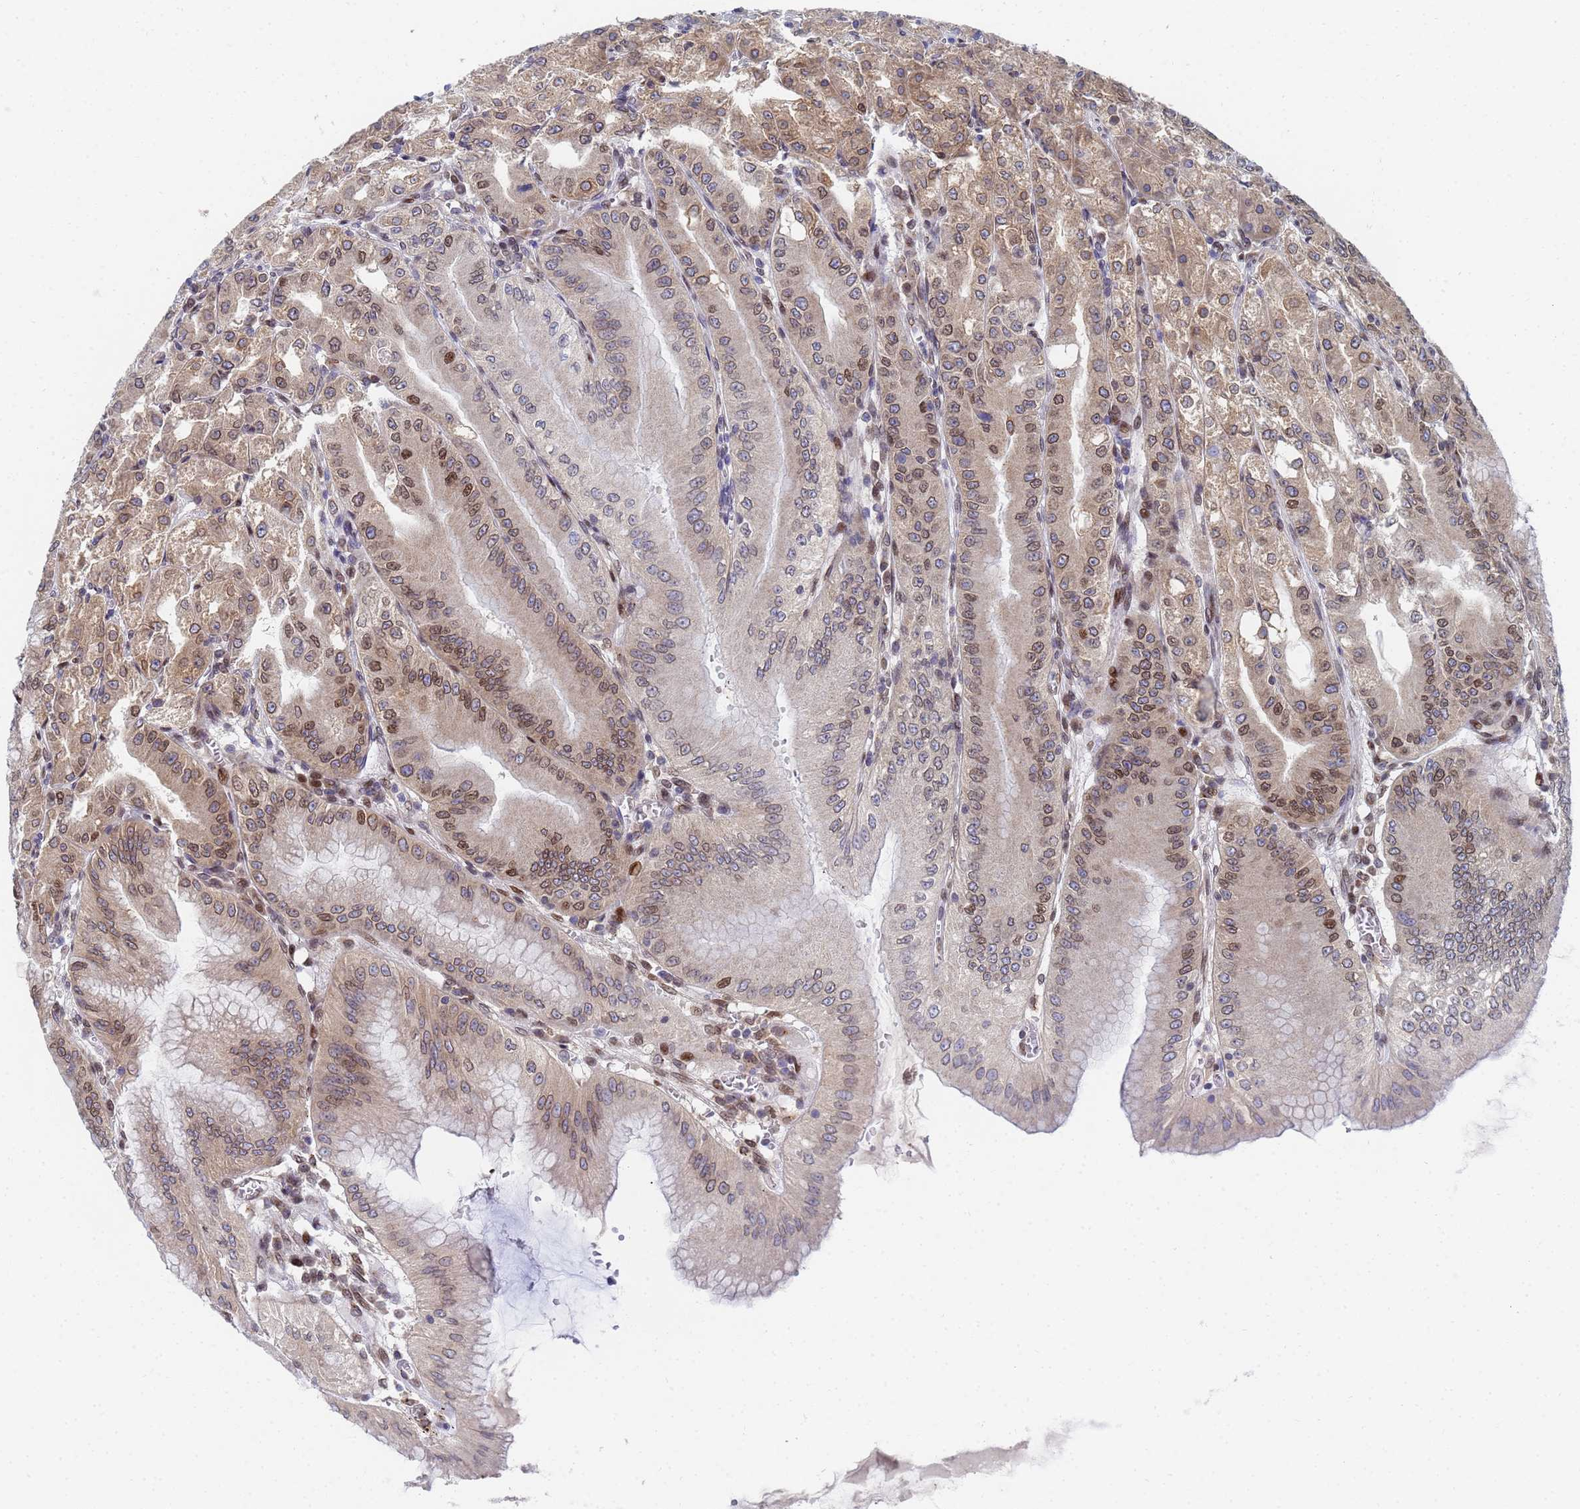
{"staining": {"intensity": "strong", "quantity": "25%-75%", "location": "cytoplasmic/membranous,nuclear"}, "tissue": "stomach", "cell_type": "Glandular cells", "image_type": "normal", "snomed": [{"axis": "morphology", "description": "Normal tissue, NOS"}, {"axis": "topography", "description": "Stomach, upper"}, {"axis": "topography", "description": "Stomach, lower"}], "caption": "Human stomach stained for a protein (brown) displays strong cytoplasmic/membranous,nuclear positive positivity in about 25%-75% of glandular cells.", "gene": "AP5Z1", "patient": {"sex": "male", "age": 71}}